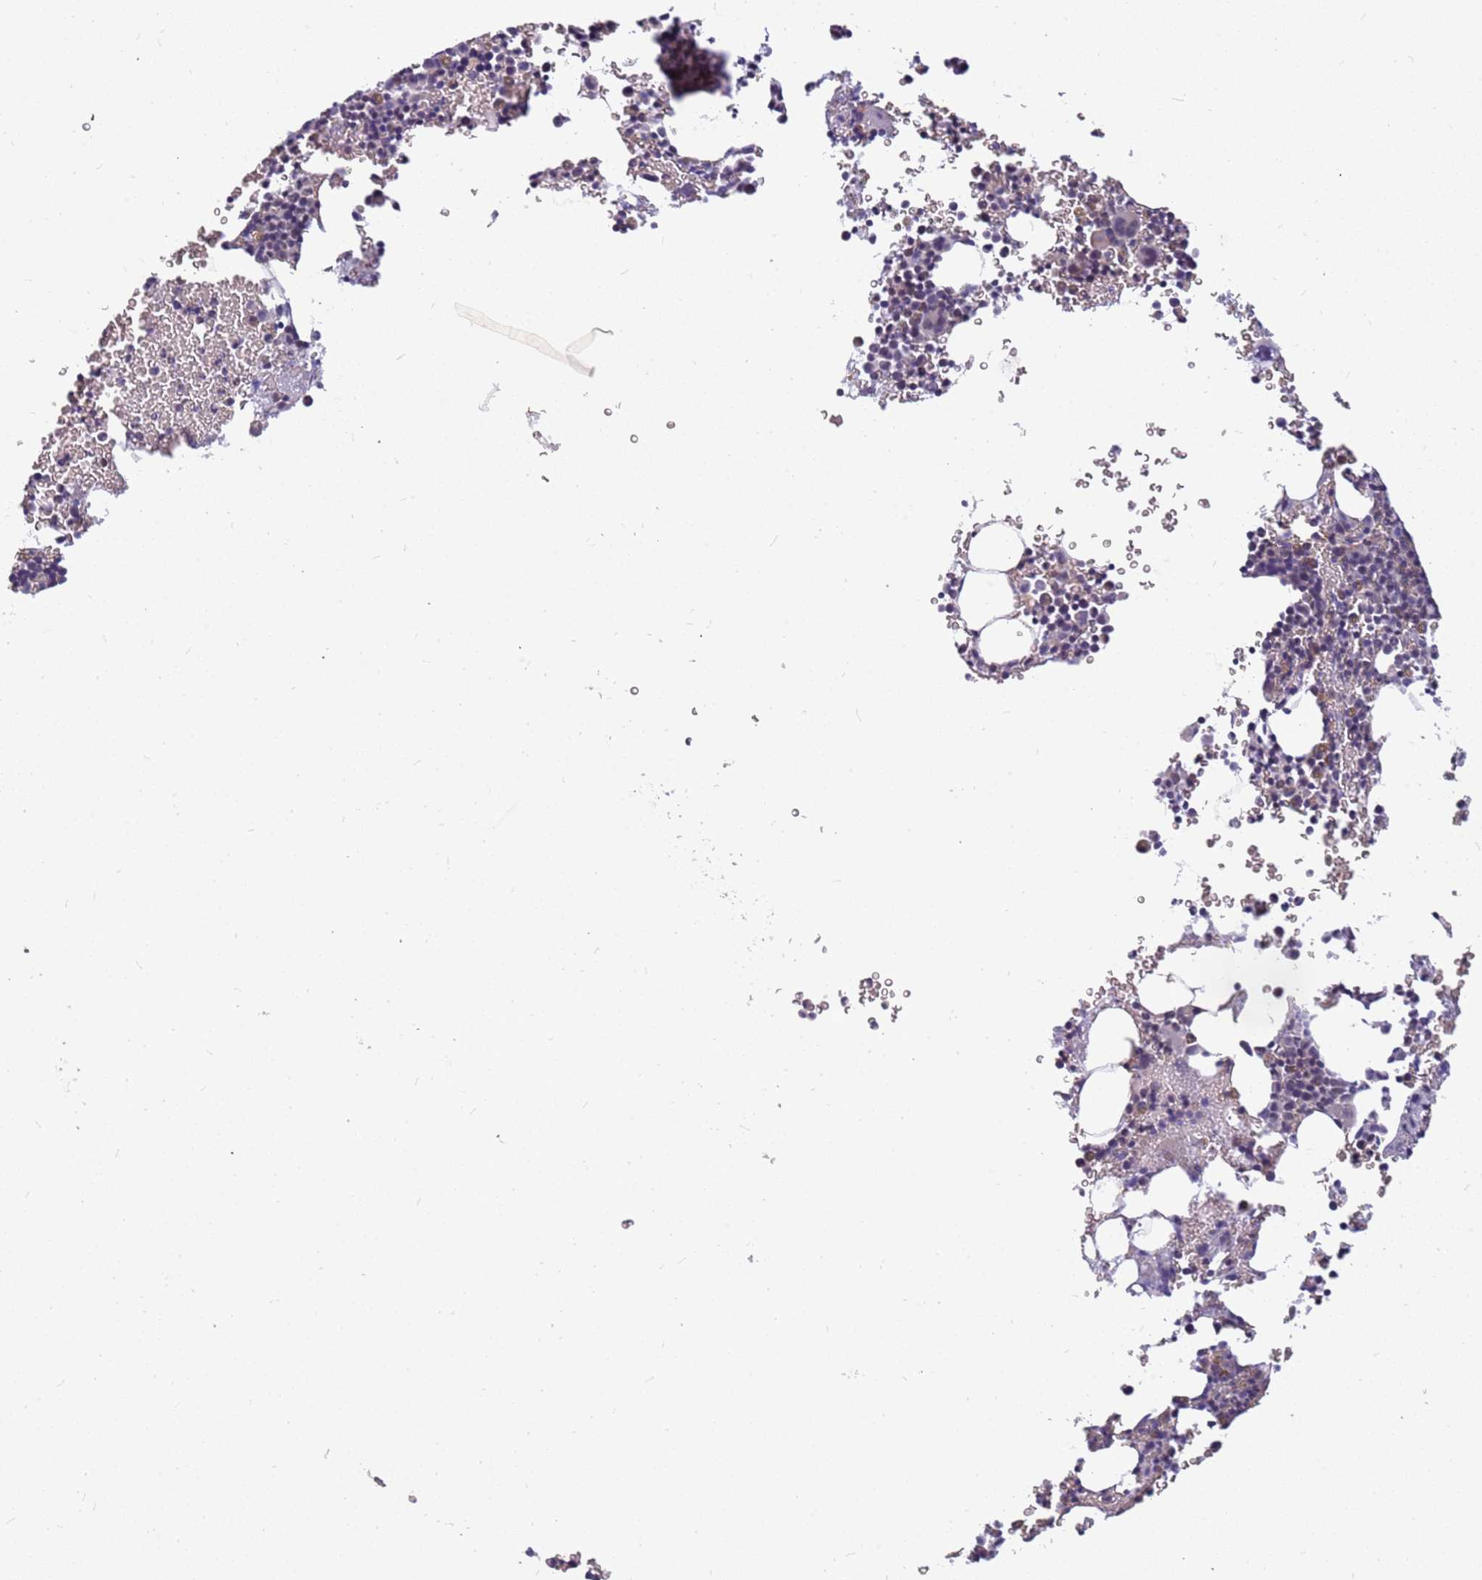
{"staining": {"intensity": "negative", "quantity": "none", "location": "none"}, "tissue": "bone marrow", "cell_type": "Hematopoietic cells", "image_type": "normal", "snomed": [{"axis": "morphology", "description": "Normal tissue, NOS"}, {"axis": "topography", "description": "Bone marrow"}], "caption": "There is no significant positivity in hematopoietic cells of bone marrow.", "gene": "ARHGEF35", "patient": {"sex": "male", "age": 41}}